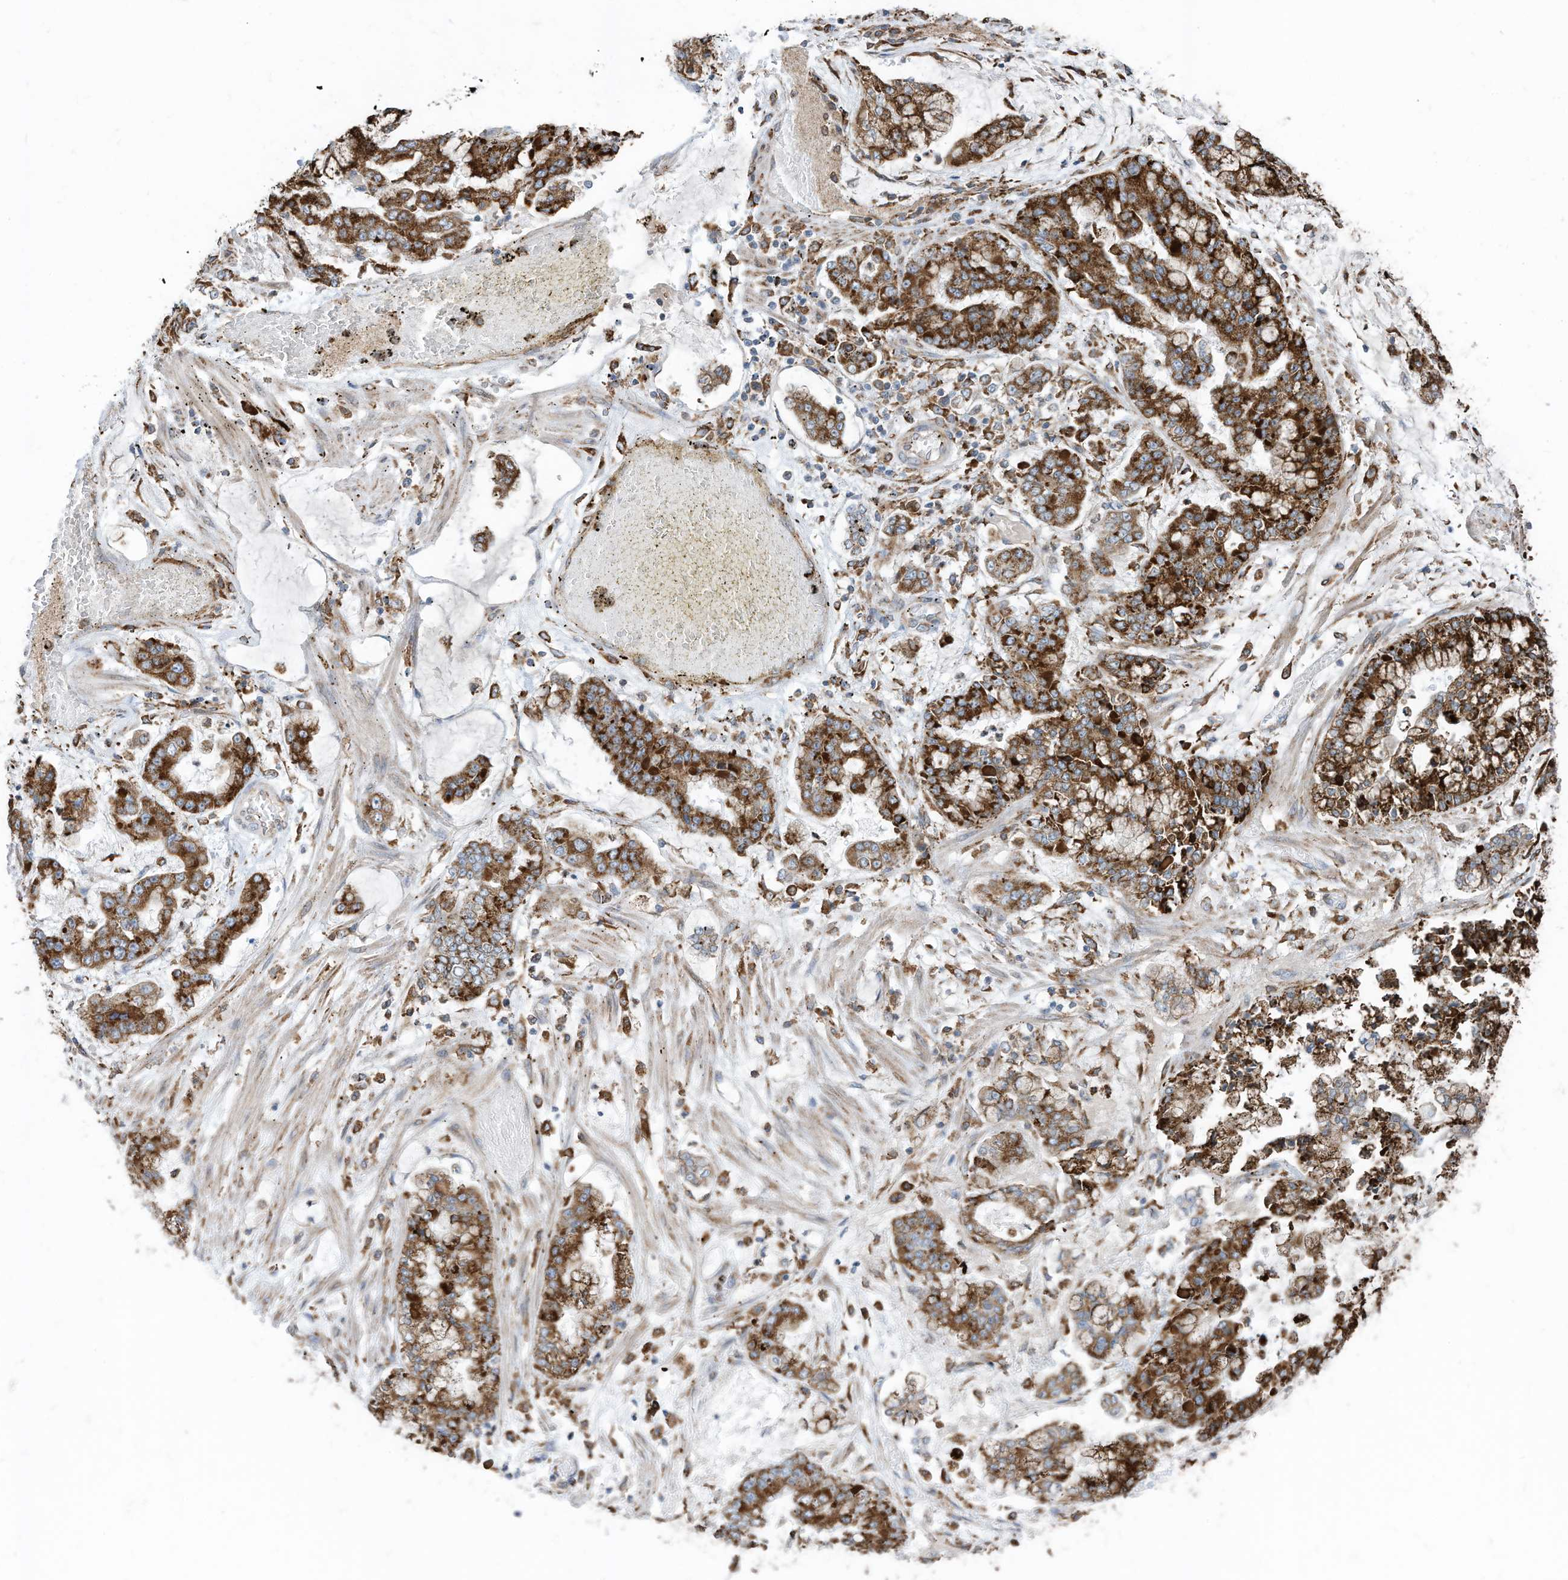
{"staining": {"intensity": "strong", "quantity": ">75%", "location": "cytoplasmic/membranous"}, "tissue": "stomach cancer", "cell_type": "Tumor cells", "image_type": "cancer", "snomed": [{"axis": "morphology", "description": "Normal tissue, NOS"}, {"axis": "morphology", "description": "Adenocarcinoma, NOS"}, {"axis": "topography", "description": "Stomach, upper"}, {"axis": "topography", "description": "Stomach"}], "caption": "IHC staining of stomach cancer (adenocarcinoma), which demonstrates high levels of strong cytoplasmic/membranous positivity in about >75% of tumor cells indicating strong cytoplasmic/membranous protein staining. The staining was performed using DAB (3,3'-diaminobenzidine) (brown) for protein detection and nuclei were counterstained in hematoxylin (blue).", "gene": "ZNF354C", "patient": {"sex": "male", "age": 76}}